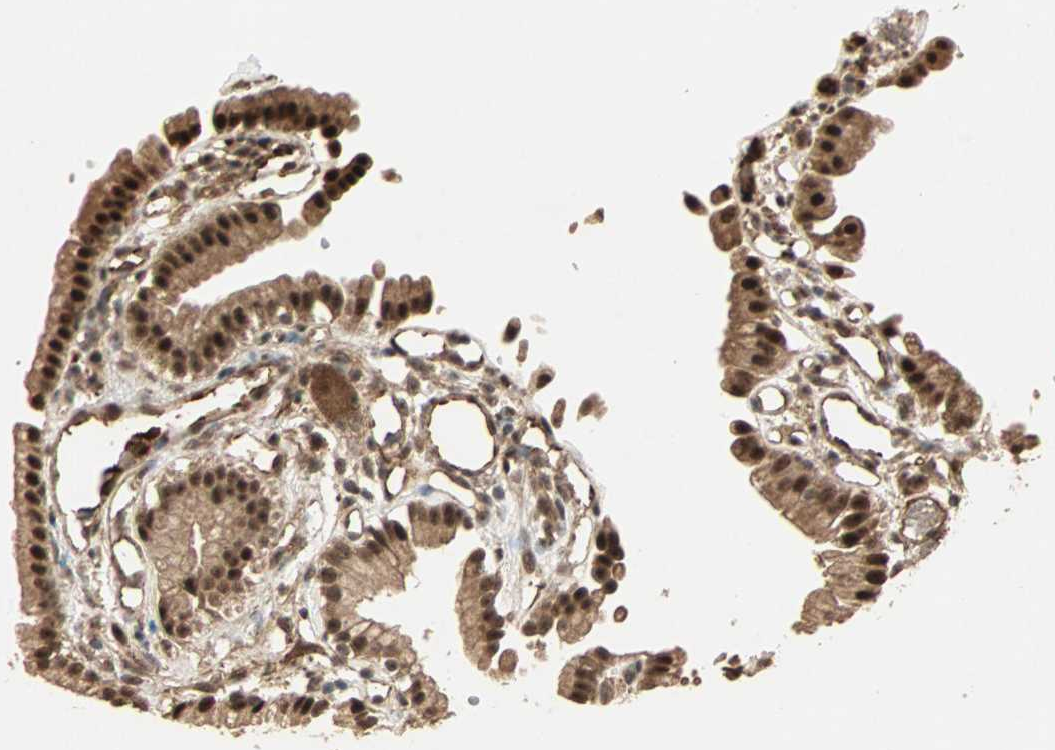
{"staining": {"intensity": "strong", "quantity": ">75%", "location": "cytoplasmic/membranous,nuclear"}, "tissue": "gallbladder", "cell_type": "Glandular cells", "image_type": "normal", "snomed": [{"axis": "morphology", "description": "Normal tissue, NOS"}, {"axis": "topography", "description": "Gallbladder"}], "caption": "This is an image of immunohistochemistry staining of unremarkable gallbladder, which shows strong staining in the cytoplasmic/membranous,nuclear of glandular cells.", "gene": "ZSCAN31", "patient": {"sex": "male", "age": 65}}